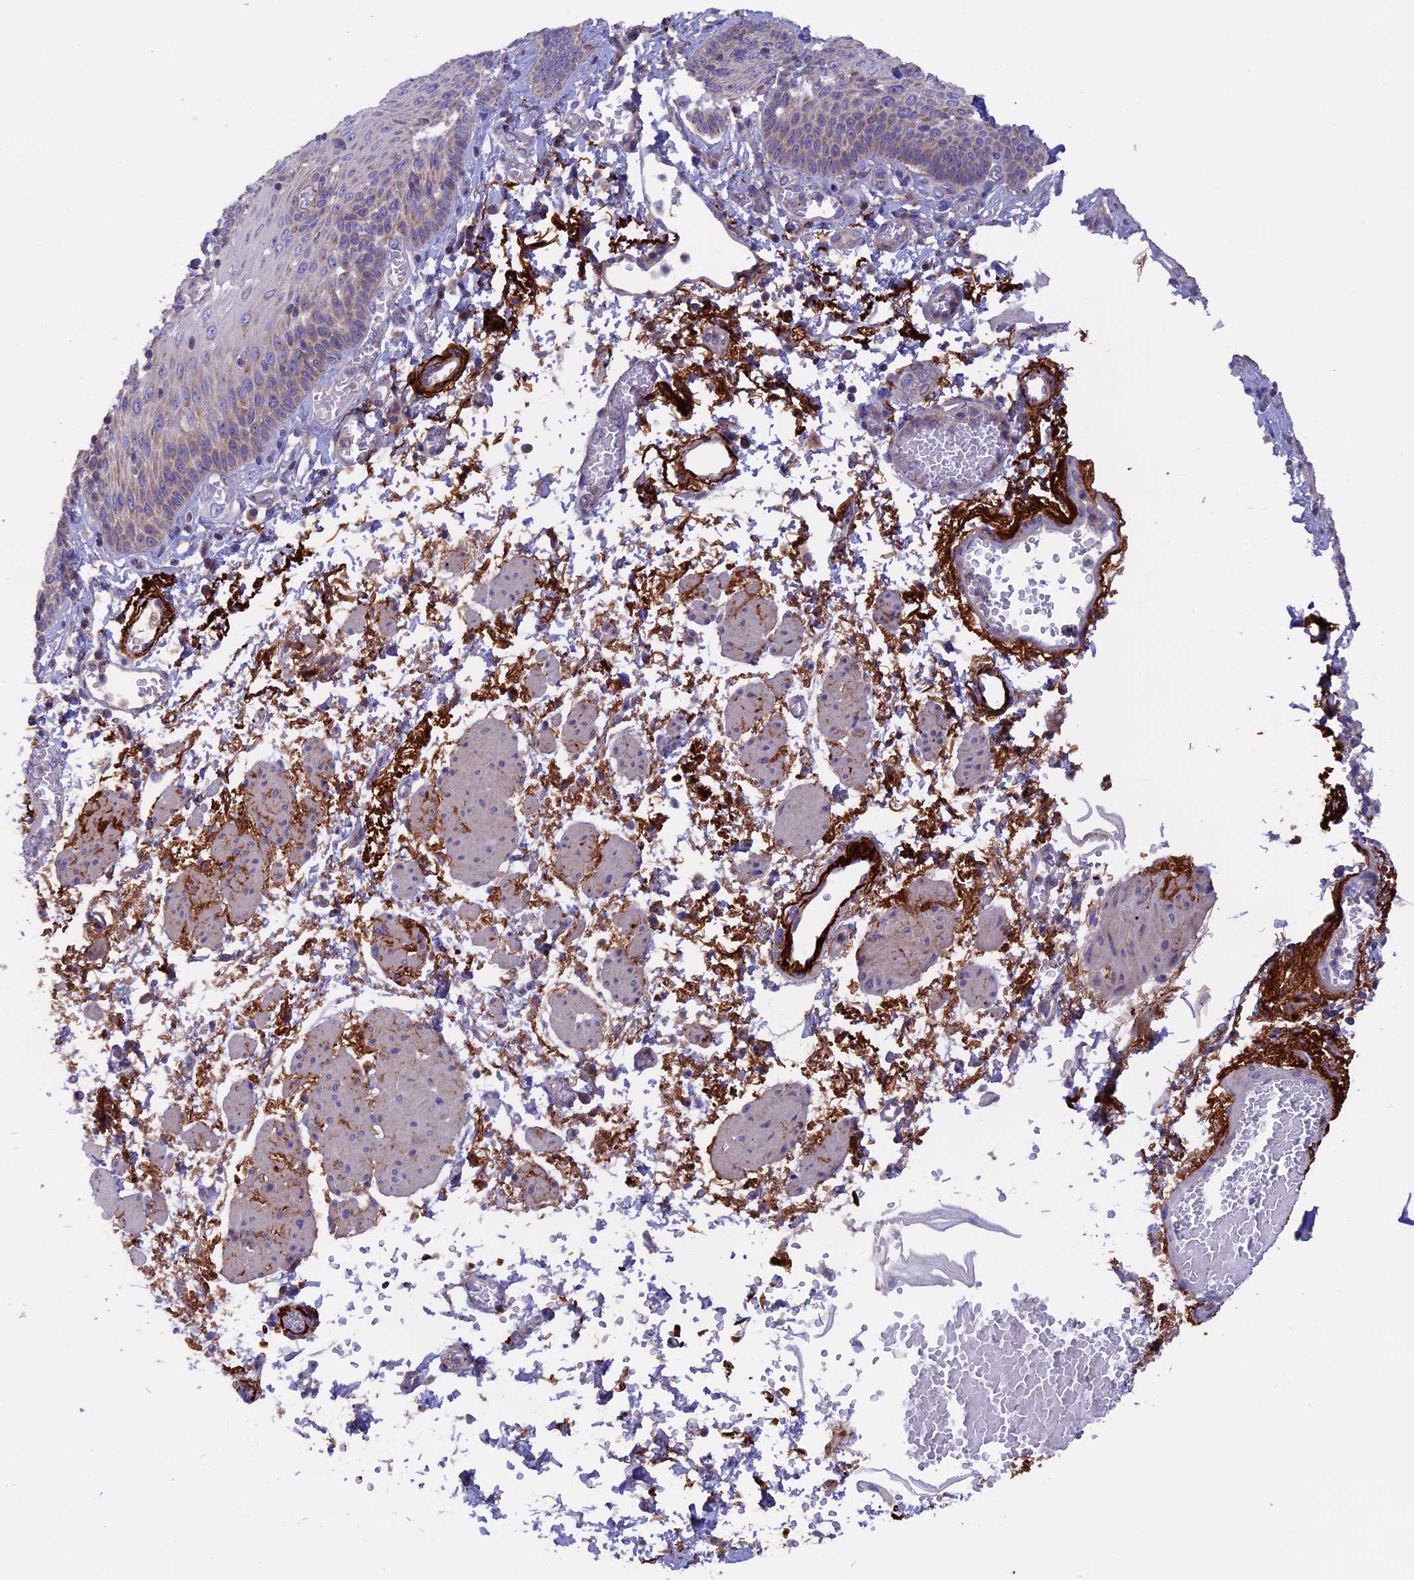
{"staining": {"intensity": "weak", "quantity": "25%-75%", "location": "cytoplasmic/membranous"}, "tissue": "esophagus", "cell_type": "Squamous epithelial cells", "image_type": "normal", "snomed": [{"axis": "morphology", "description": "Normal tissue, NOS"}, {"axis": "topography", "description": "Esophagus"}], "caption": "Protein expression by immunohistochemistry reveals weak cytoplasmic/membranous expression in approximately 25%-75% of squamous epithelial cells in normal esophagus.", "gene": "PTPN9", "patient": {"sex": "male", "age": 81}}